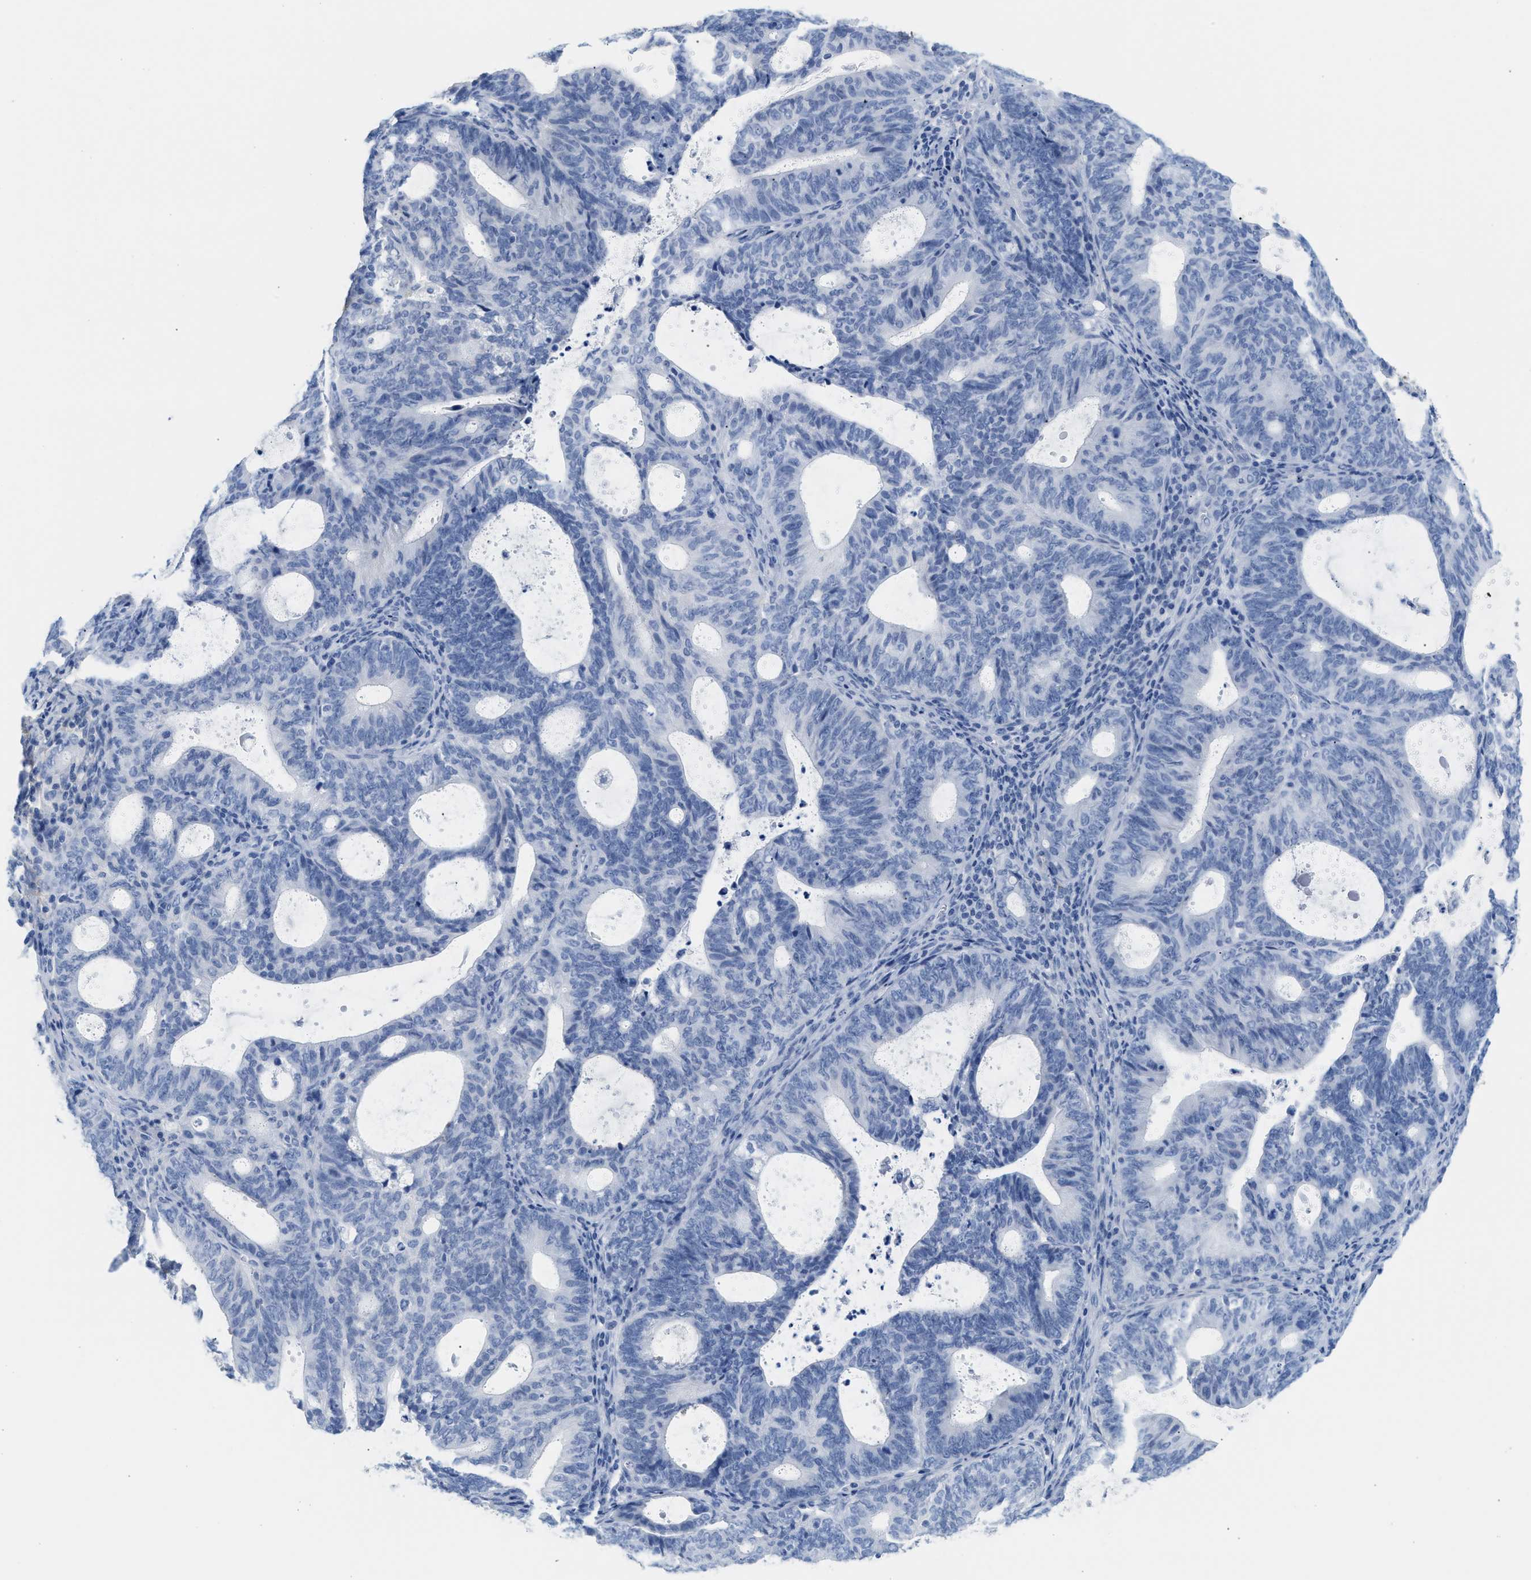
{"staining": {"intensity": "negative", "quantity": "none", "location": "none"}, "tissue": "endometrial cancer", "cell_type": "Tumor cells", "image_type": "cancer", "snomed": [{"axis": "morphology", "description": "Adenocarcinoma, NOS"}, {"axis": "topography", "description": "Uterus"}], "caption": "High power microscopy histopathology image of an immunohistochemistry micrograph of endometrial cancer, revealing no significant positivity in tumor cells.", "gene": "TNR", "patient": {"sex": "female", "age": 83}}